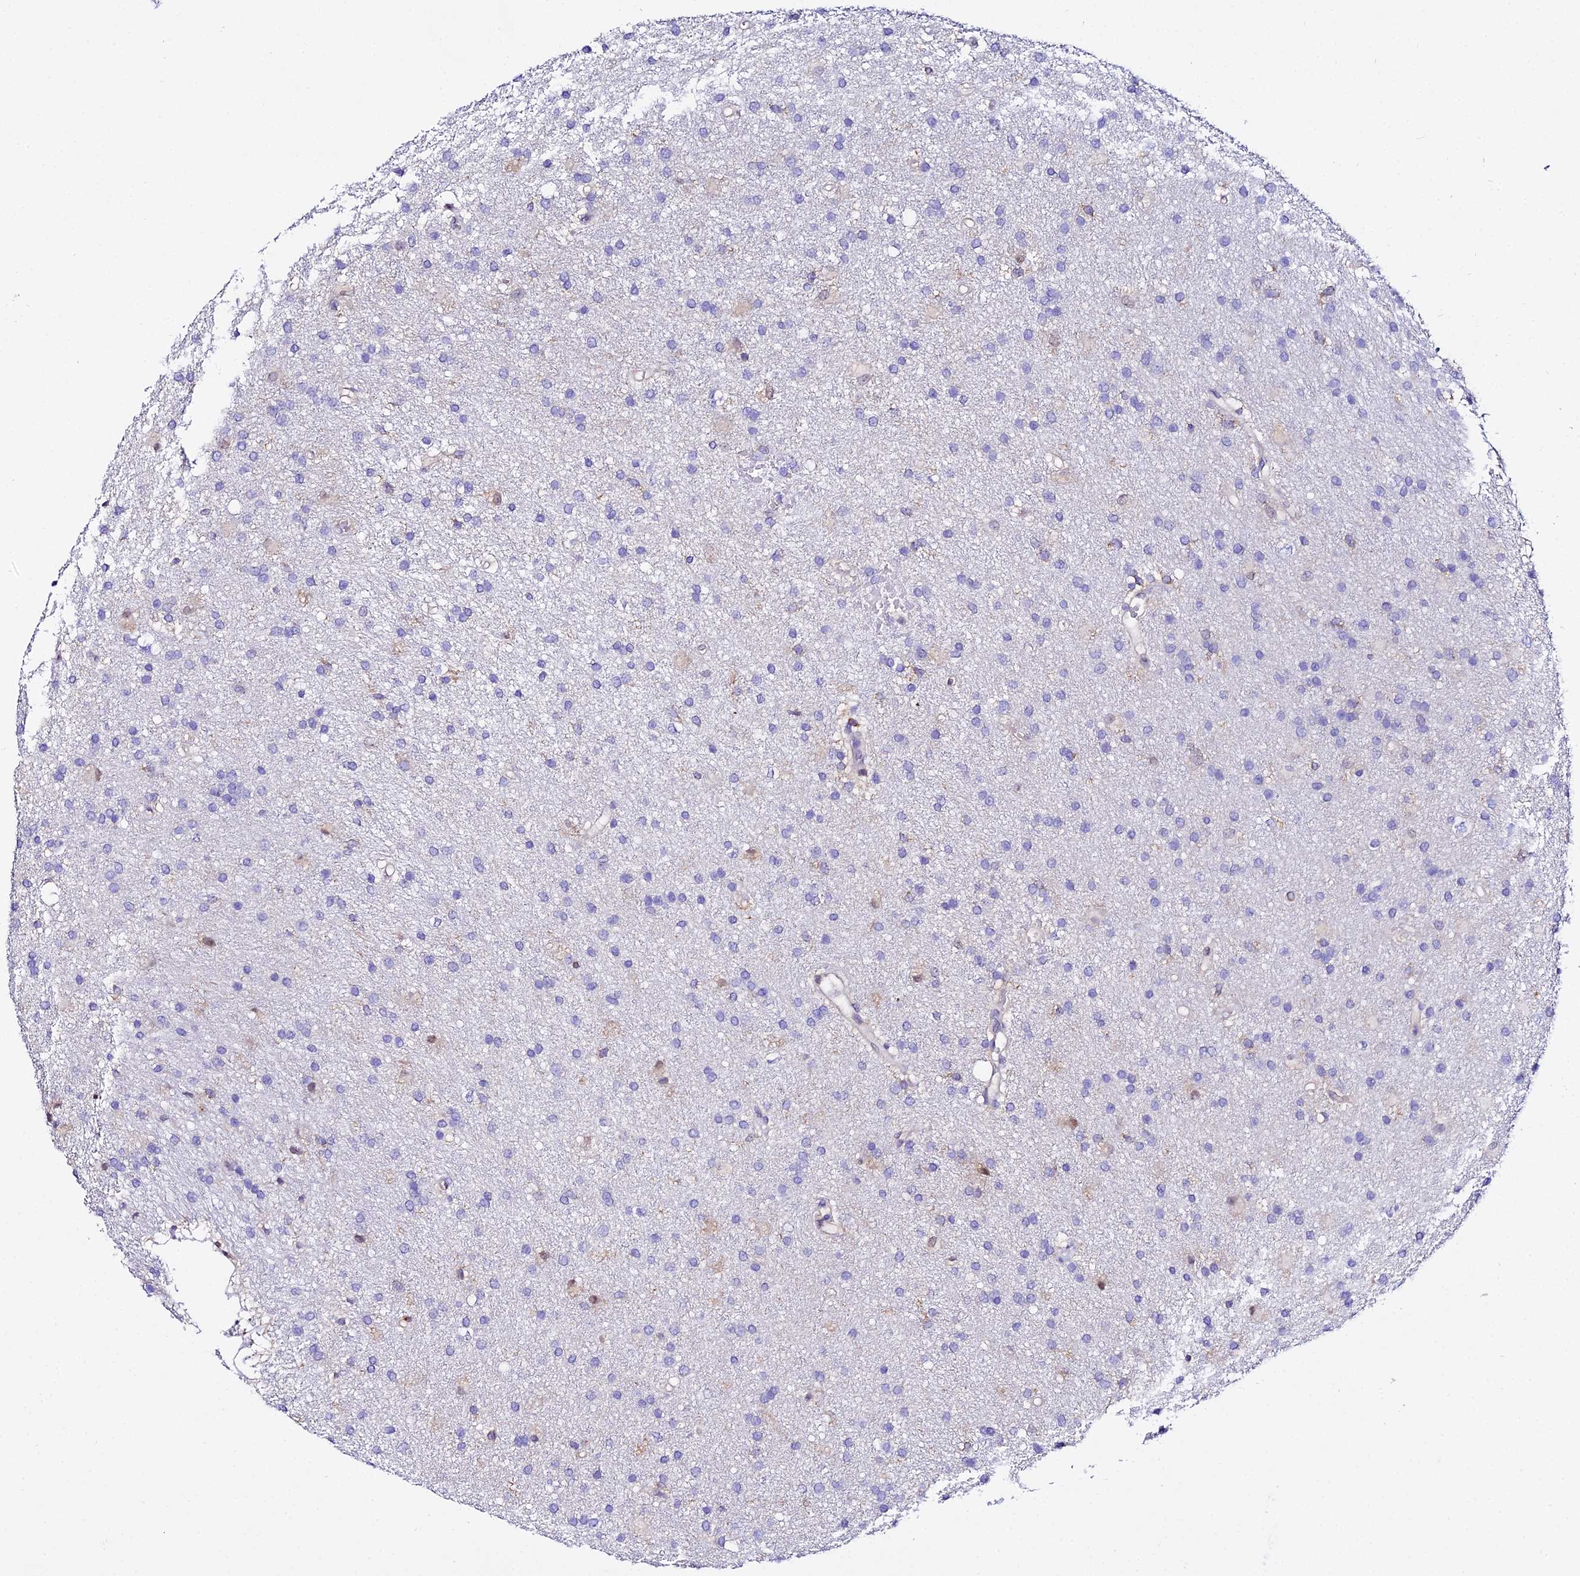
{"staining": {"intensity": "negative", "quantity": "none", "location": "none"}, "tissue": "glioma", "cell_type": "Tumor cells", "image_type": "cancer", "snomed": [{"axis": "morphology", "description": "Glioma, malignant, High grade"}, {"axis": "topography", "description": "Brain"}], "caption": "There is no significant staining in tumor cells of glioma.", "gene": "S100A16", "patient": {"sex": "male", "age": 77}}